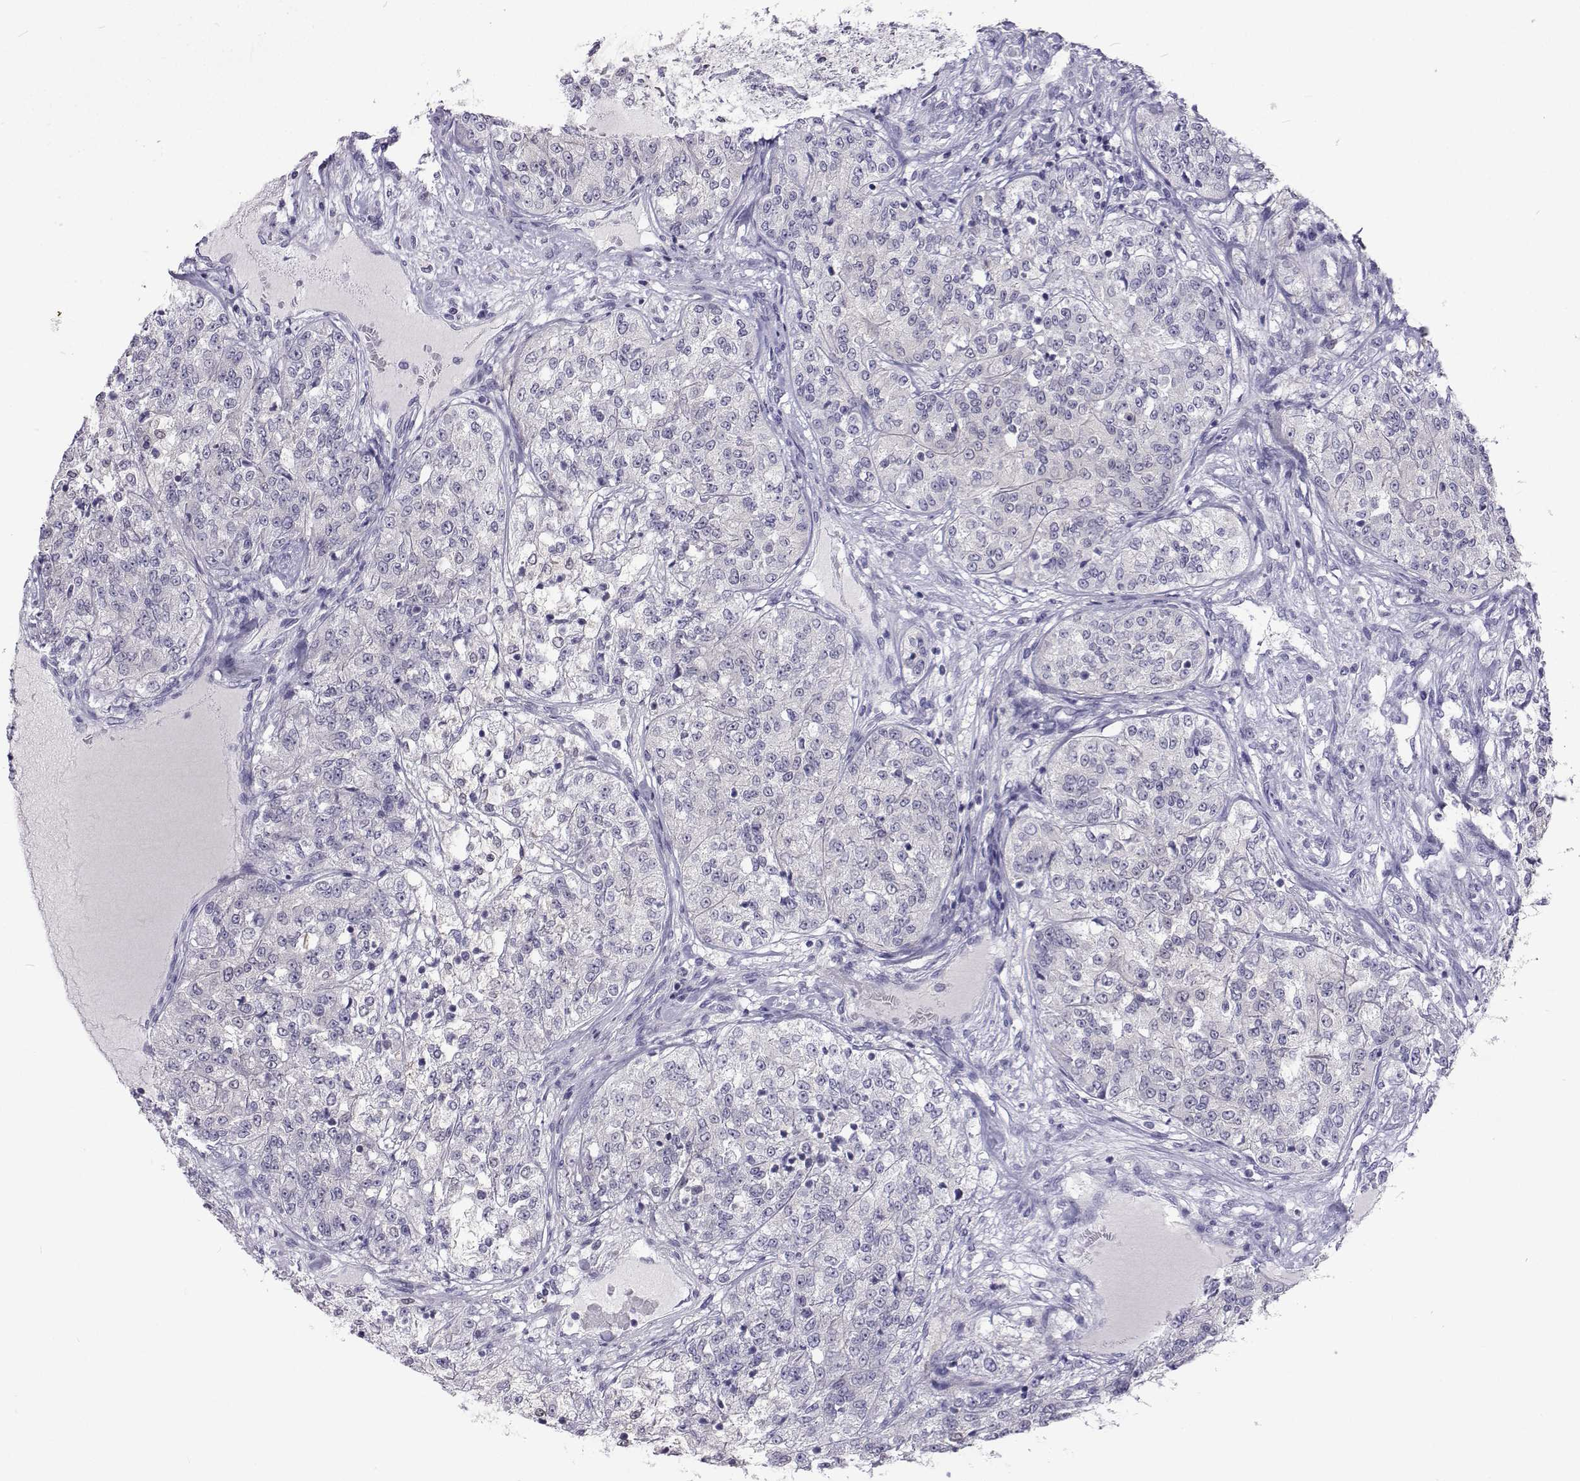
{"staining": {"intensity": "negative", "quantity": "none", "location": "none"}, "tissue": "renal cancer", "cell_type": "Tumor cells", "image_type": "cancer", "snomed": [{"axis": "morphology", "description": "Adenocarcinoma, NOS"}, {"axis": "topography", "description": "Kidney"}], "caption": "This is an immunohistochemistry (IHC) micrograph of renal adenocarcinoma. There is no staining in tumor cells.", "gene": "GALM", "patient": {"sex": "female", "age": 63}}